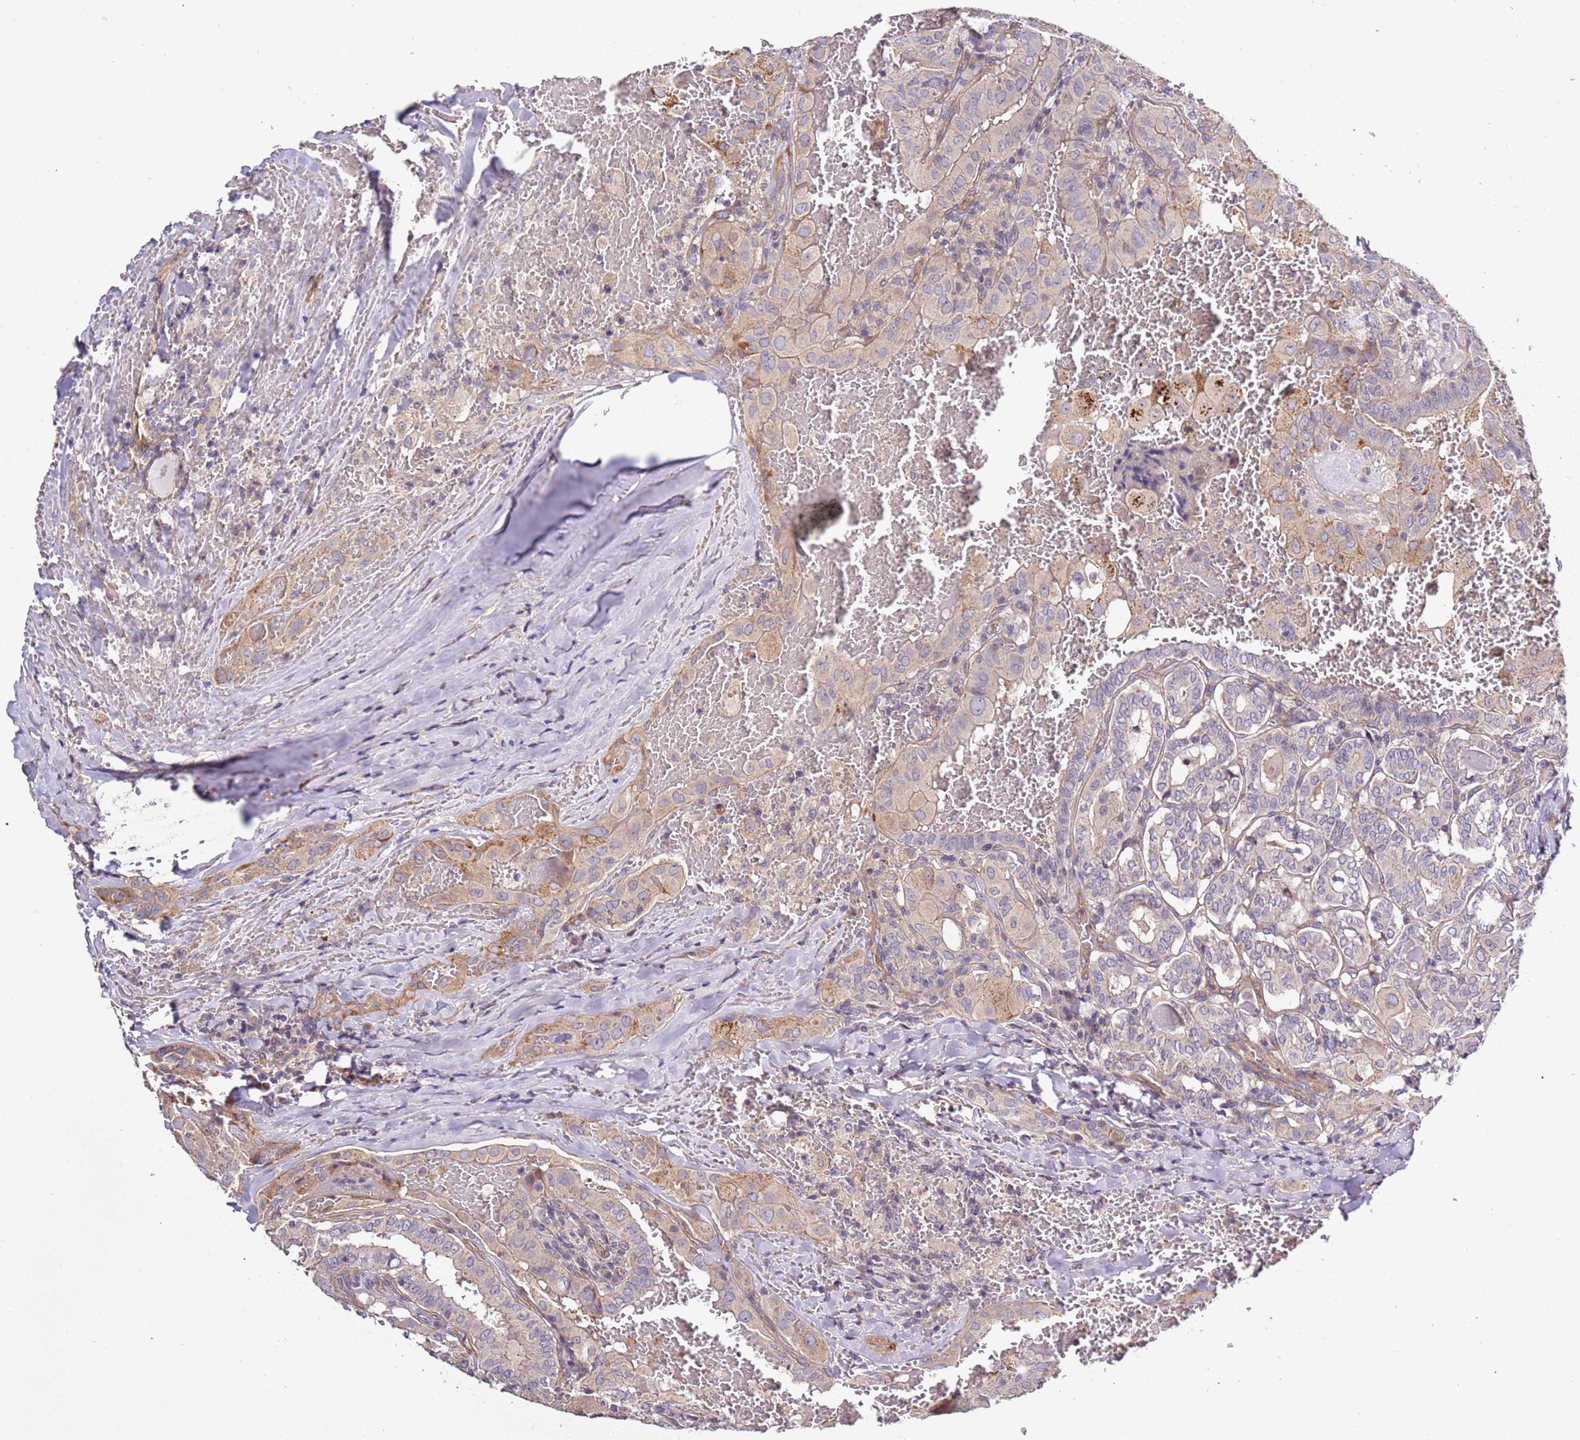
{"staining": {"intensity": "negative", "quantity": "none", "location": "none"}, "tissue": "thyroid cancer", "cell_type": "Tumor cells", "image_type": "cancer", "snomed": [{"axis": "morphology", "description": "Papillary adenocarcinoma, NOS"}, {"axis": "topography", "description": "Thyroid gland"}], "caption": "Immunohistochemical staining of thyroid cancer reveals no significant staining in tumor cells.", "gene": "LAMB4", "patient": {"sex": "female", "age": 72}}